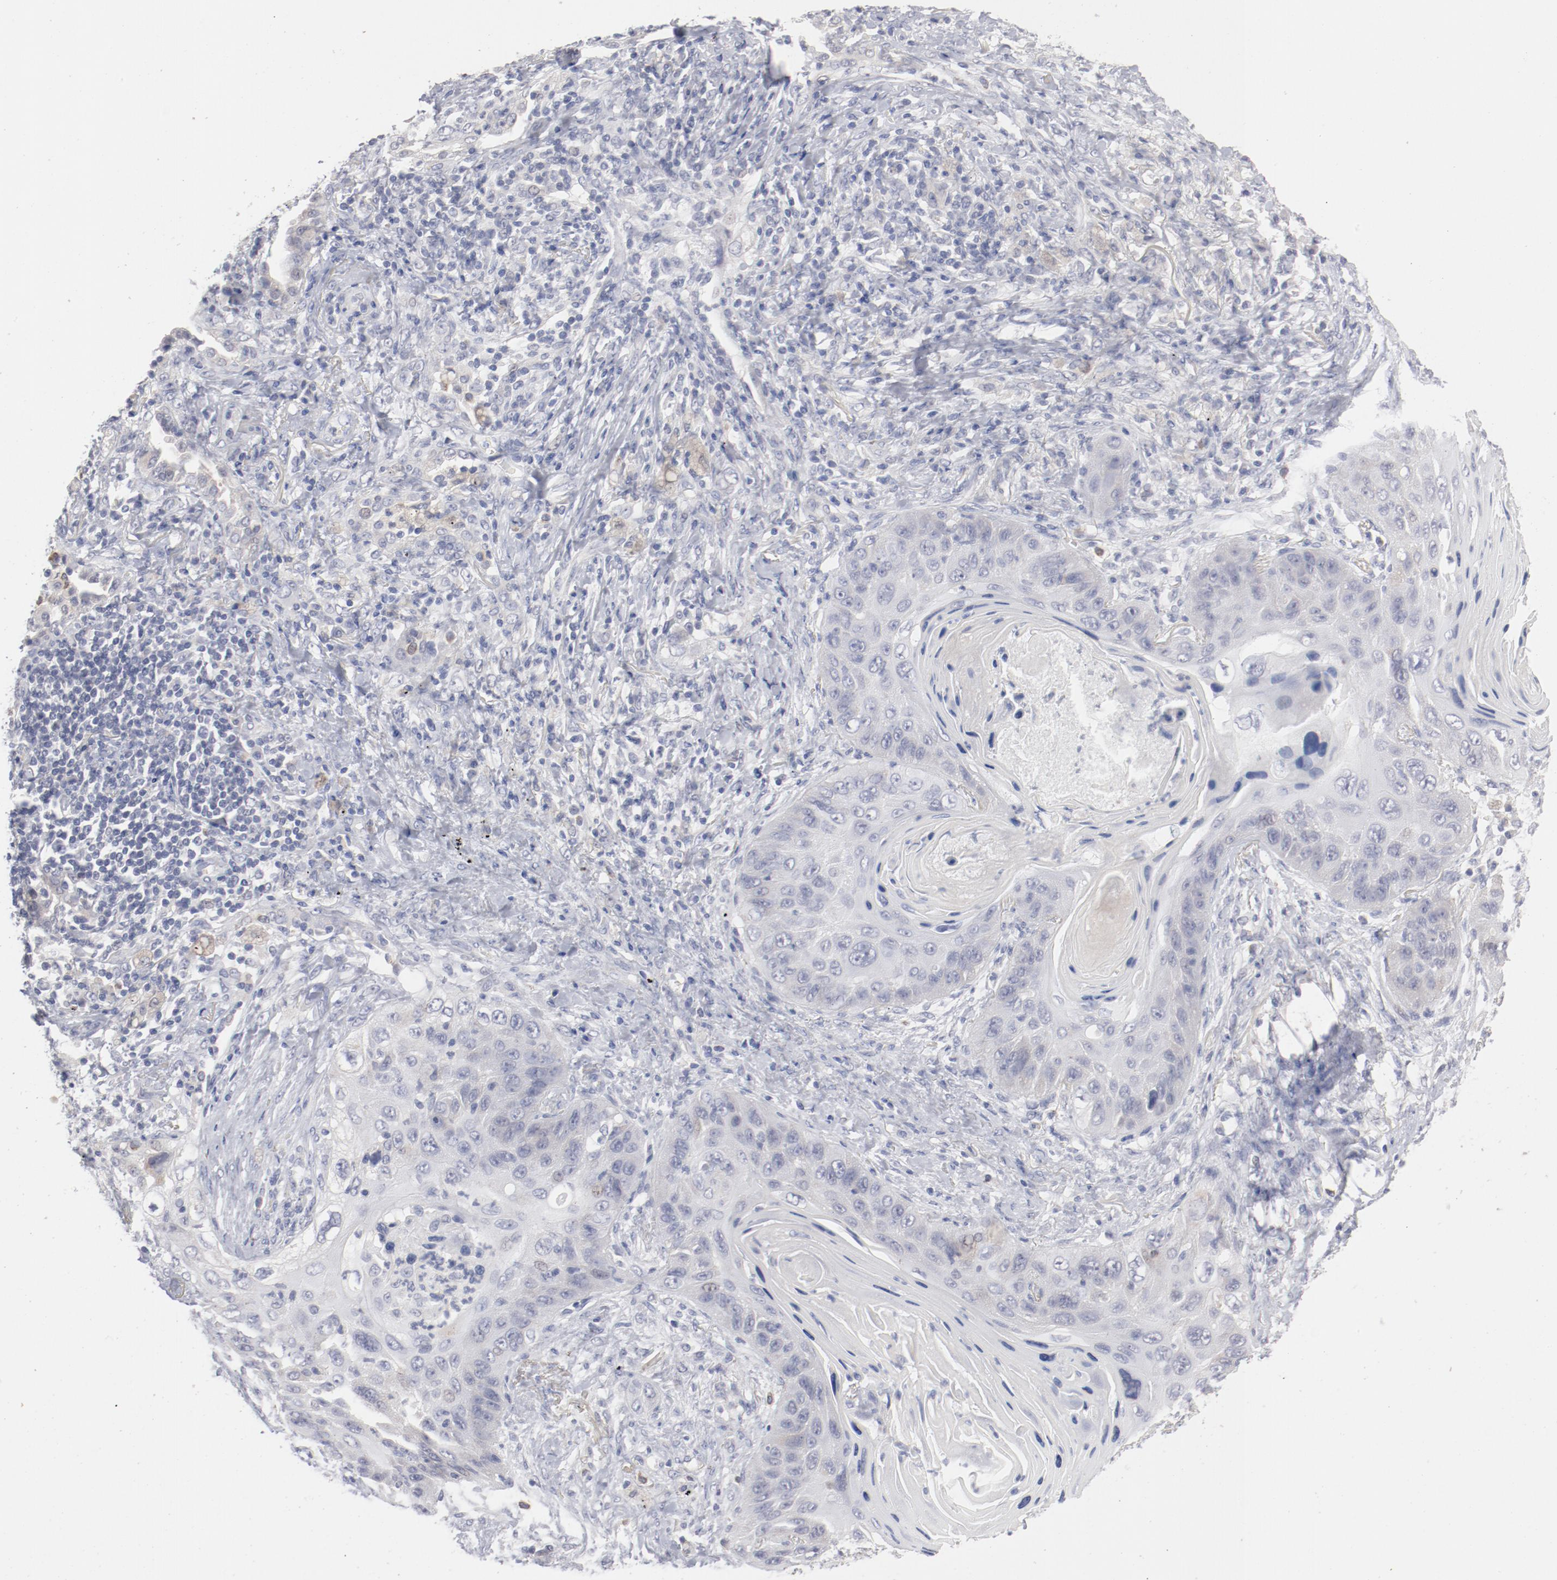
{"staining": {"intensity": "negative", "quantity": "none", "location": "none"}, "tissue": "lung cancer", "cell_type": "Tumor cells", "image_type": "cancer", "snomed": [{"axis": "morphology", "description": "Squamous cell carcinoma, NOS"}, {"axis": "topography", "description": "Lung"}], "caption": "Micrograph shows no protein staining in tumor cells of lung squamous cell carcinoma tissue. Brightfield microscopy of immunohistochemistry stained with DAB (brown) and hematoxylin (blue), captured at high magnification.", "gene": "SH3BGR", "patient": {"sex": "female", "age": 67}}